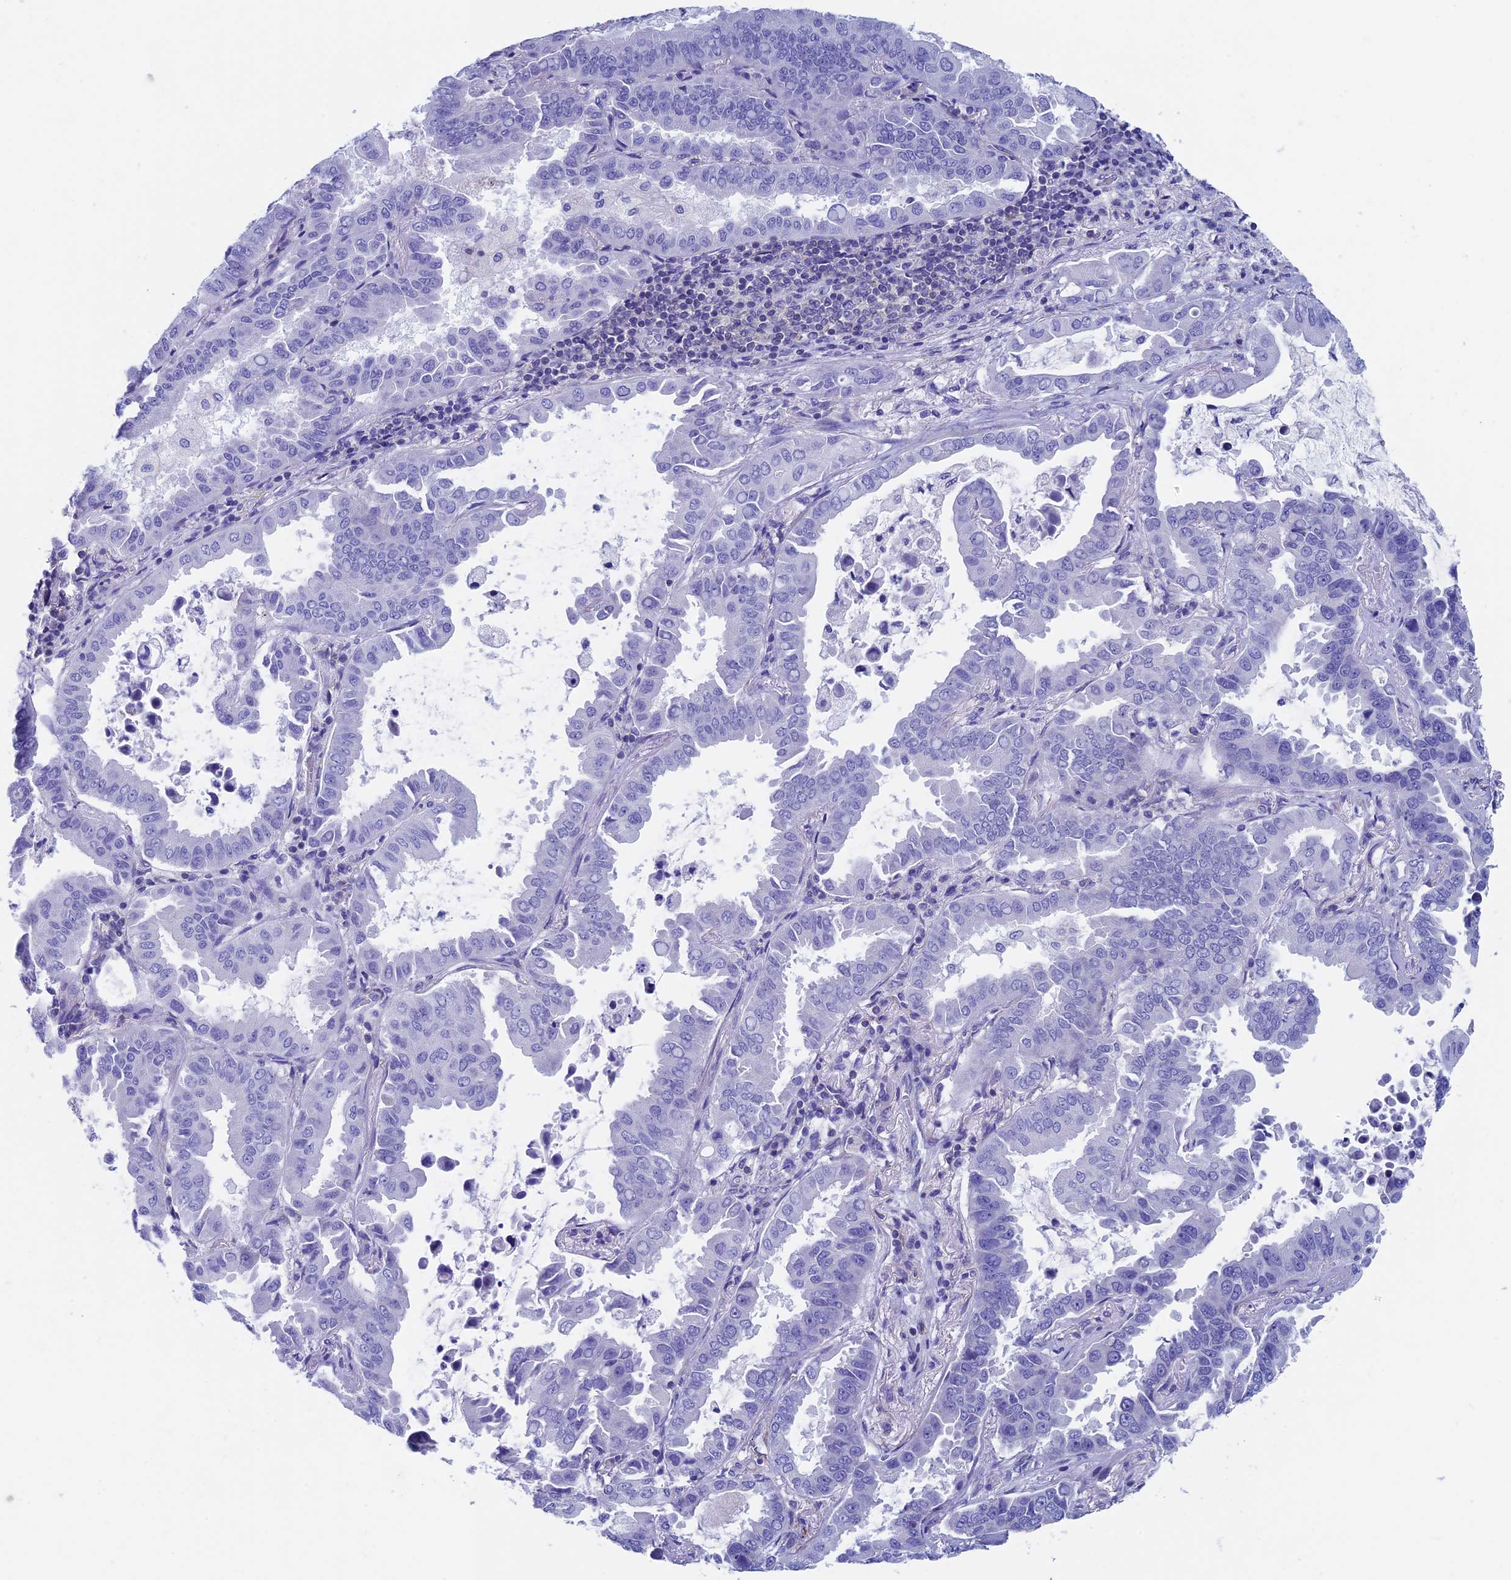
{"staining": {"intensity": "negative", "quantity": "none", "location": "none"}, "tissue": "lung cancer", "cell_type": "Tumor cells", "image_type": "cancer", "snomed": [{"axis": "morphology", "description": "Adenocarcinoma, NOS"}, {"axis": "topography", "description": "Lung"}], "caption": "Tumor cells are negative for protein expression in human lung cancer.", "gene": "SEPTIN1", "patient": {"sex": "male", "age": 64}}